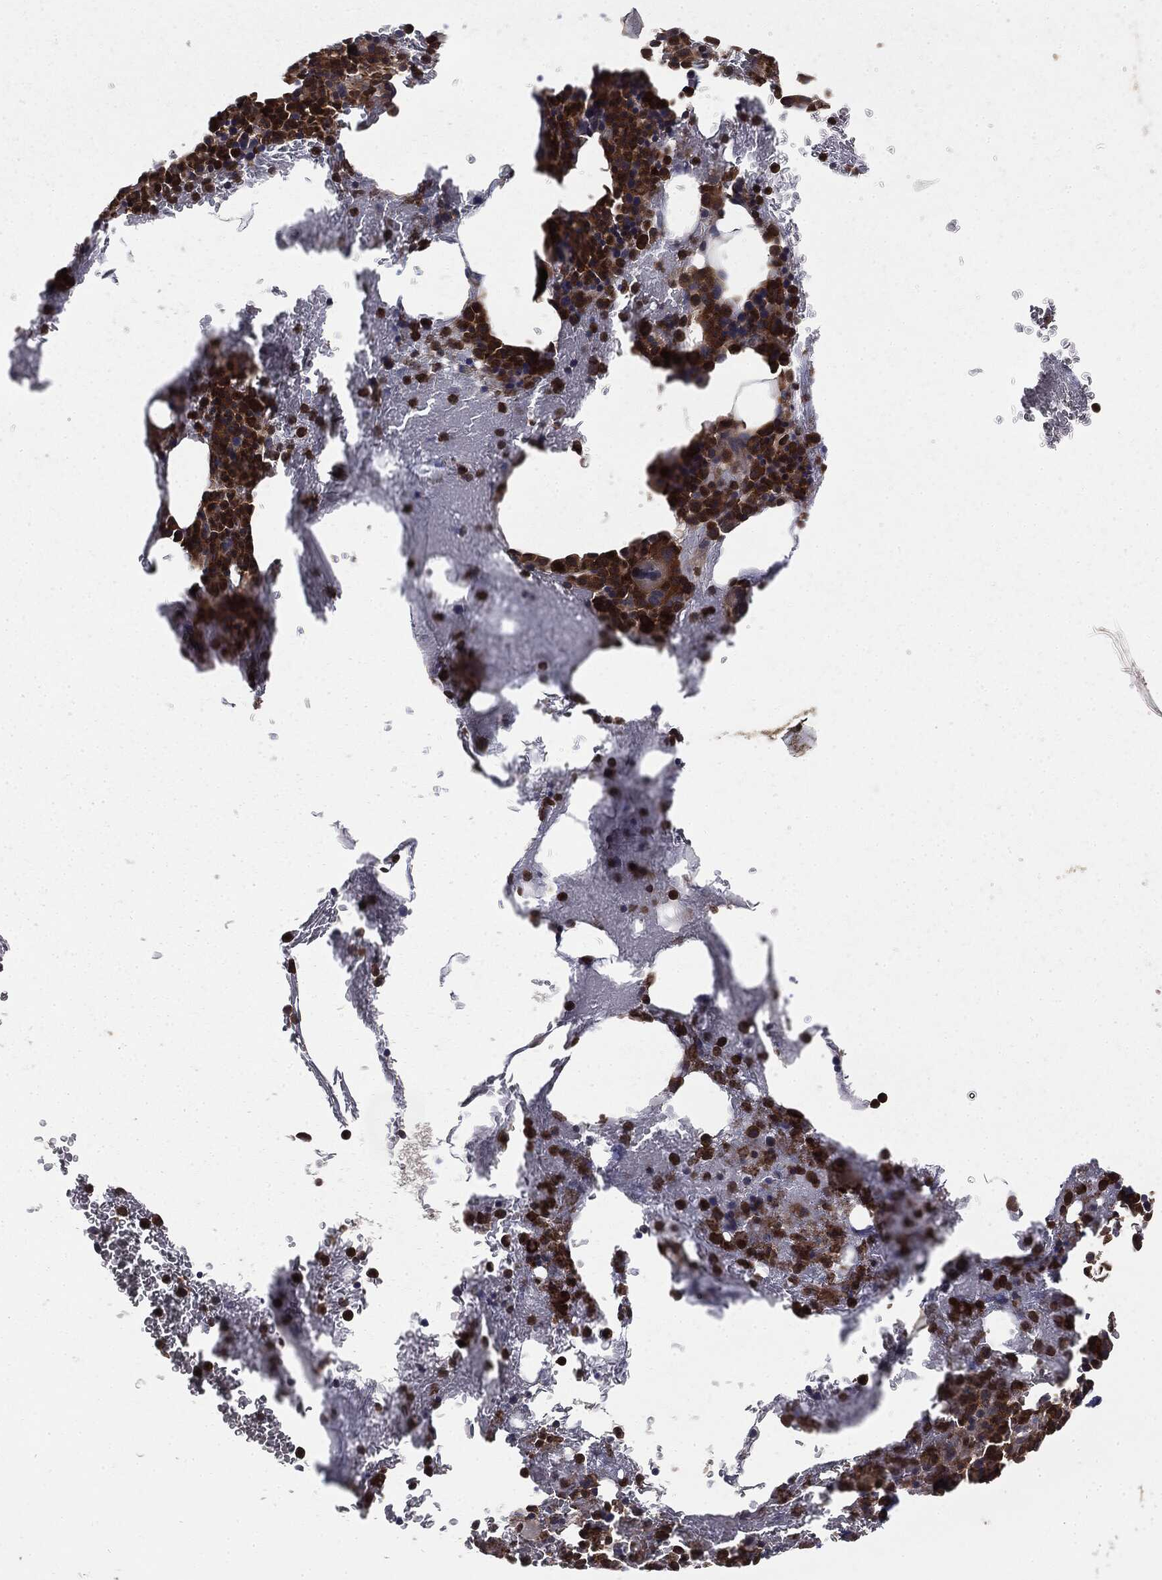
{"staining": {"intensity": "strong", "quantity": ">75%", "location": "cytoplasmic/membranous"}, "tissue": "bone marrow", "cell_type": "Hematopoietic cells", "image_type": "normal", "snomed": [{"axis": "morphology", "description": "Normal tissue, NOS"}, {"axis": "topography", "description": "Bone marrow"}], "caption": "Human bone marrow stained with a brown dye exhibits strong cytoplasmic/membranous positive staining in about >75% of hematopoietic cells.", "gene": "GNB5", "patient": {"sex": "male", "age": 91}}